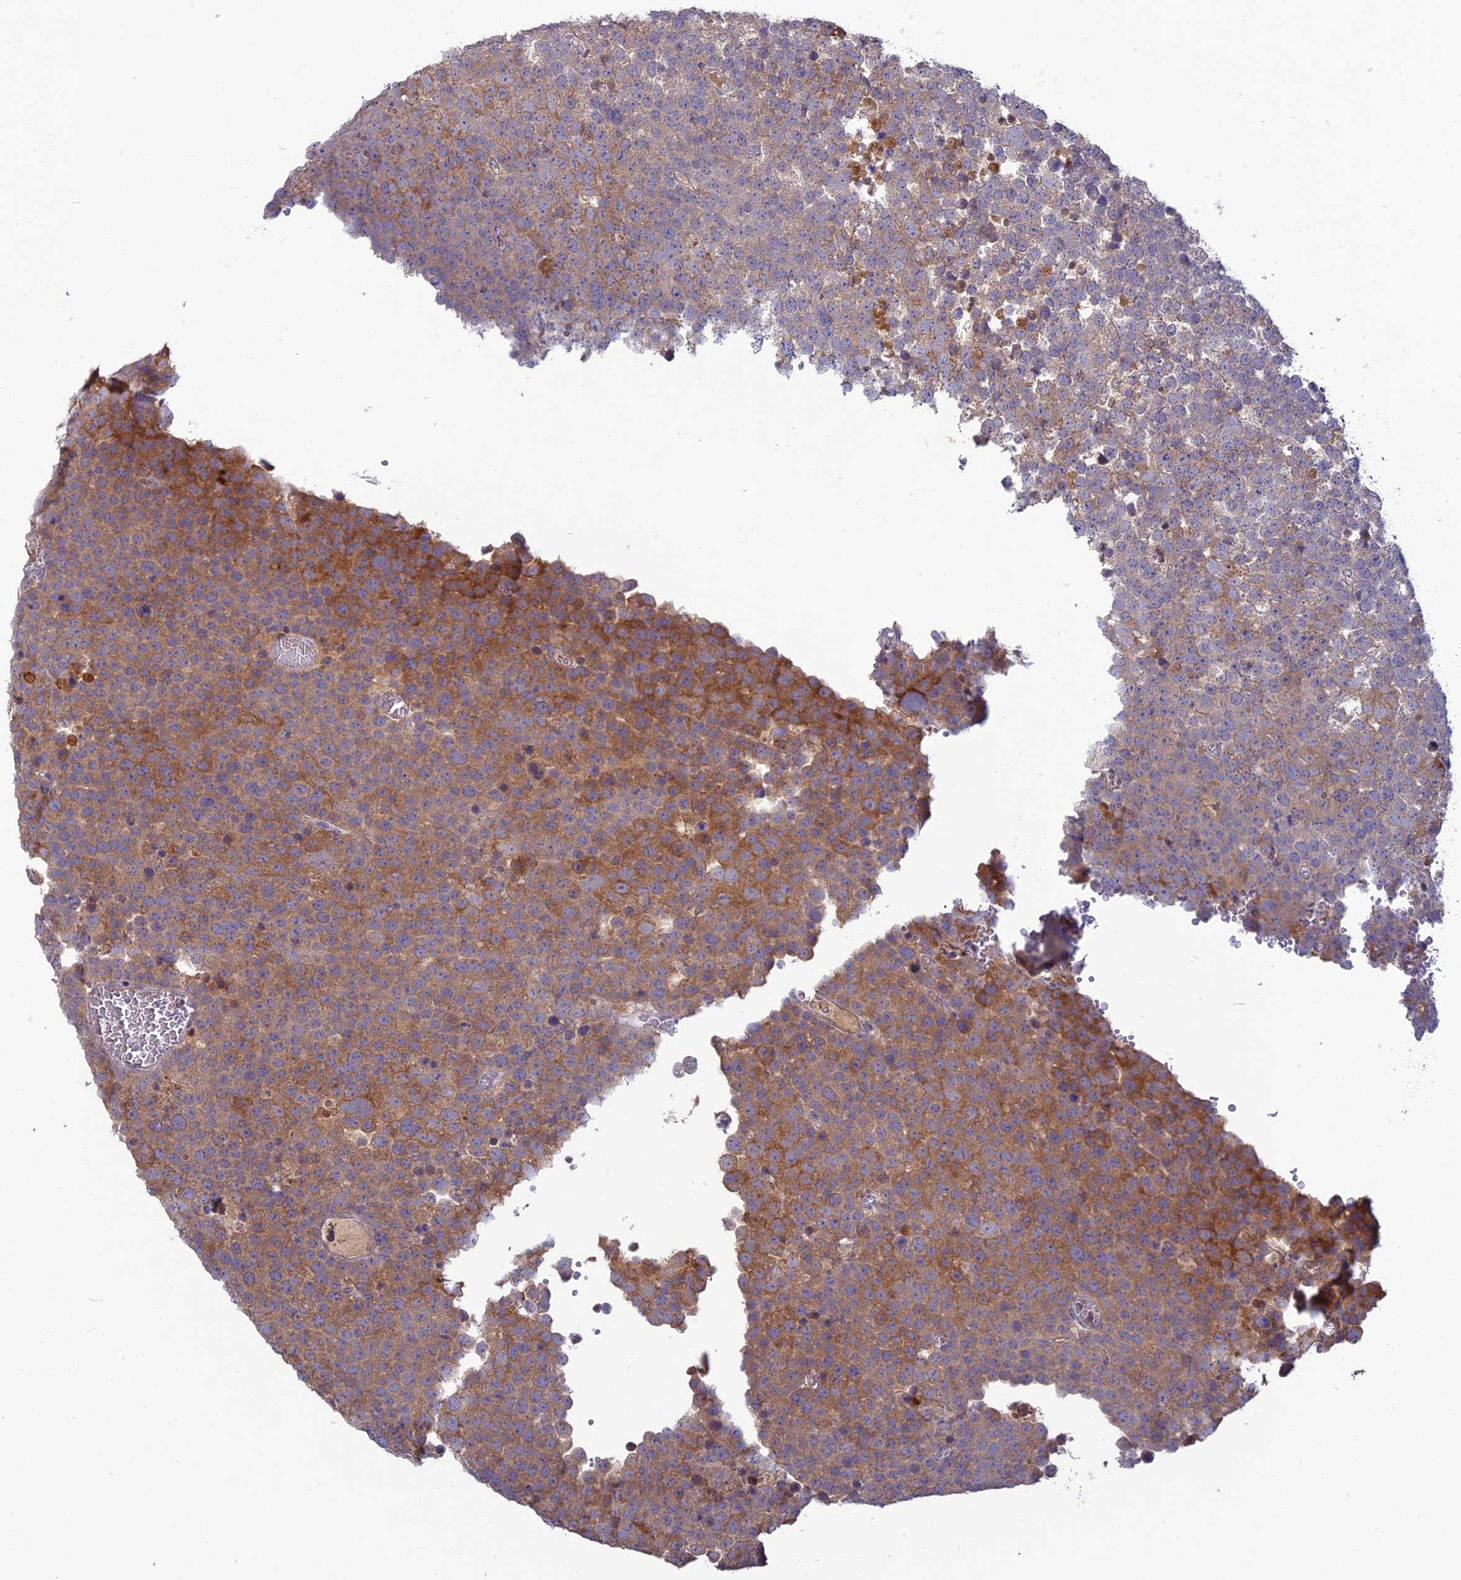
{"staining": {"intensity": "moderate", "quantity": ">75%", "location": "cytoplasmic/membranous"}, "tissue": "testis cancer", "cell_type": "Tumor cells", "image_type": "cancer", "snomed": [{"axis": "morphology", "description": "Seminoma, NOS"}, {"axis": "topography", "description": "Testis"}], "caption": "About >75% of tumor cells in testis cancer reveal moderate cytoplasmic/membranous protein positivity as visualized by brown immunohistochemical staining.", "gene": "TMEM208", "patient": {"sex": "male", "age": 71}}